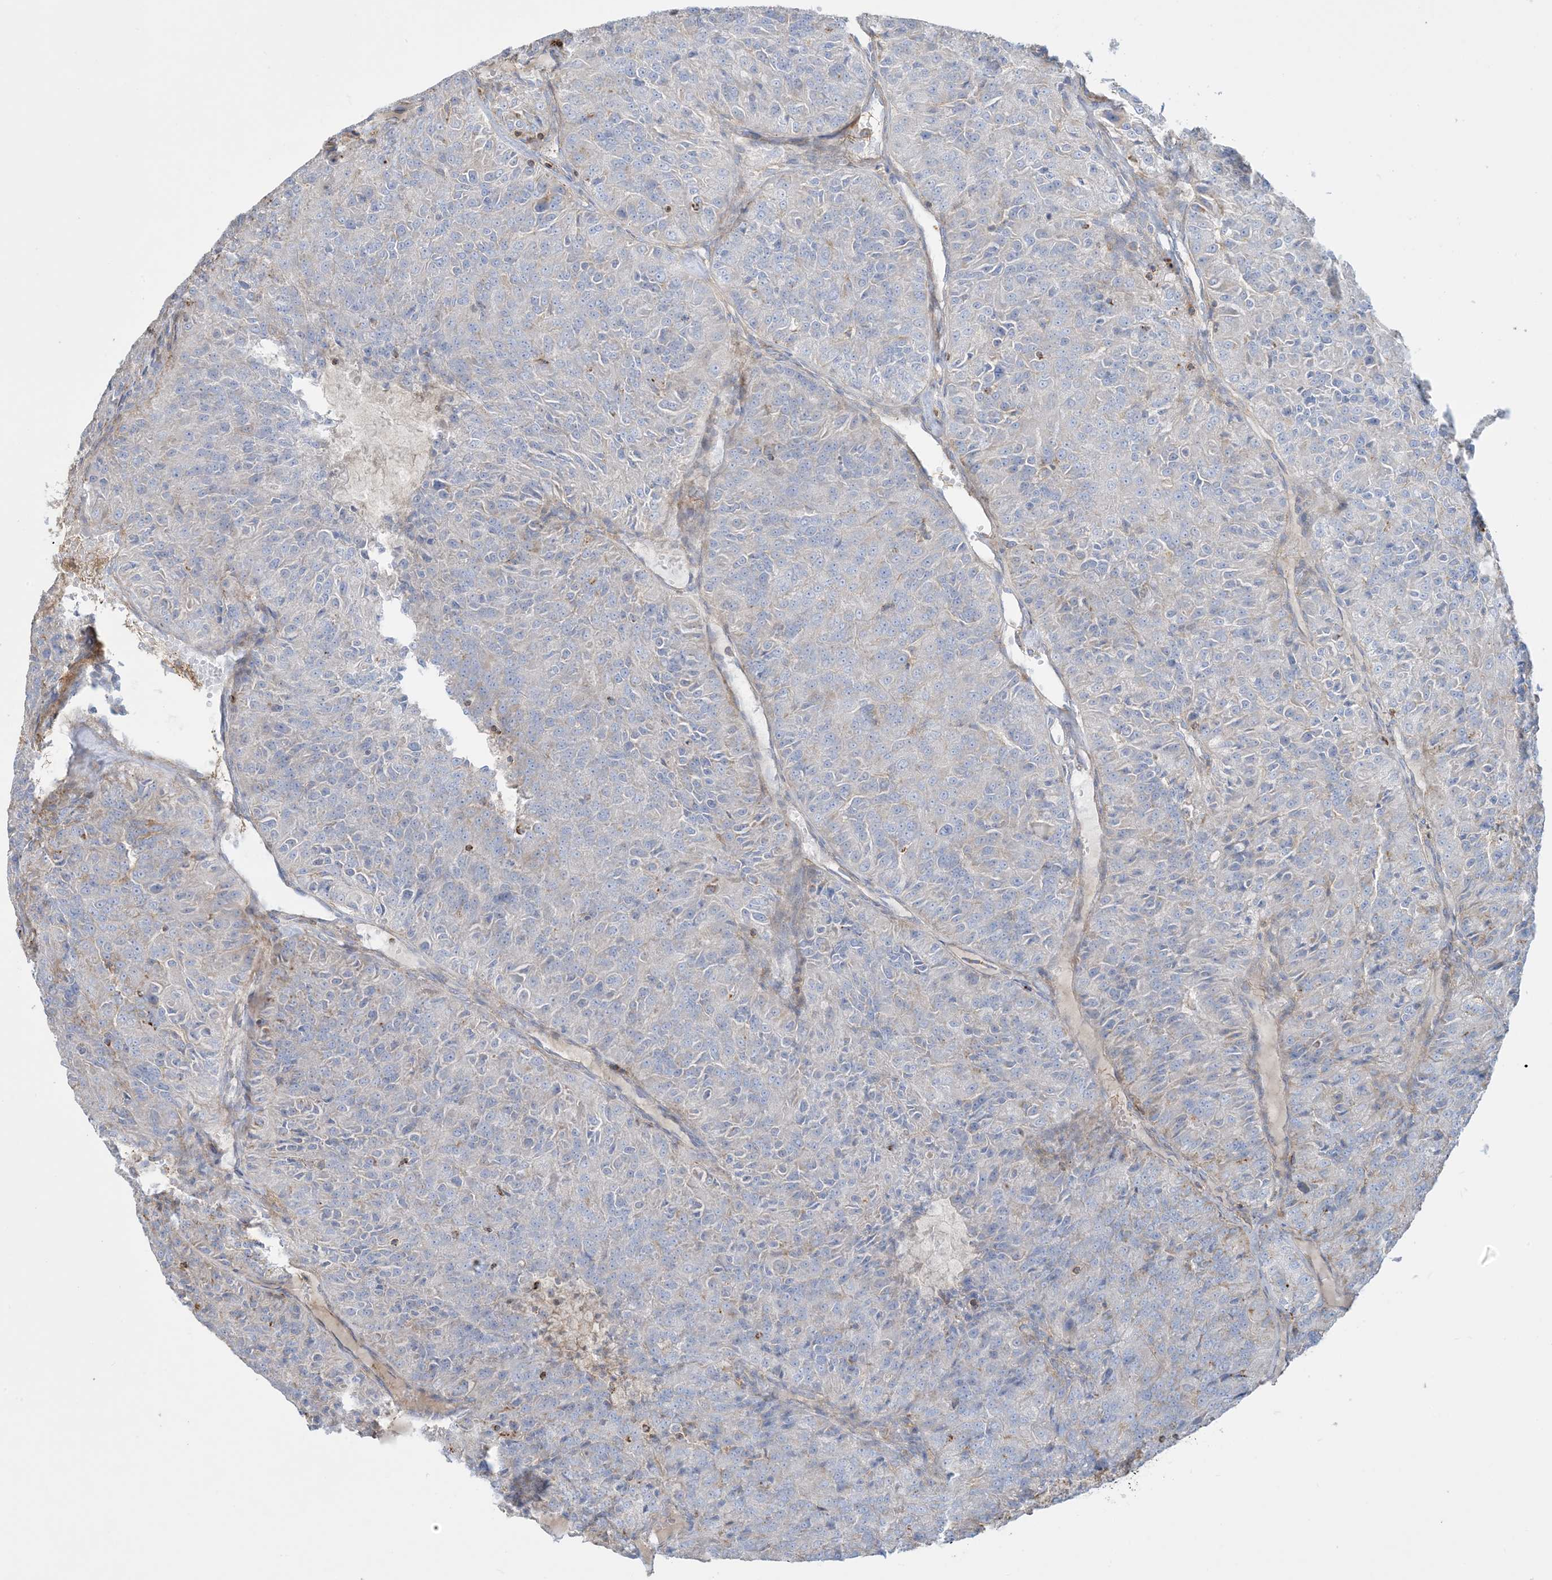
{"staining": {"intensity": "negative", "quantity": "none", "location": "none"}, "tissue": "renal cancer", "cell_type": "Tumor cells", "image_type": "cancer", "snomed": [{"axis": "morphology", "description": "Adenocarcinoma, NOS"}, {"axis": "topography", "description": "Kidney"}], "caption": "Immunohistochemistry photomicrograph of neoplastic tissue: renal cancer stained with DAB (3,3'-diaminobenzidine) shows no significant protein staining in tumor cells.", "gene": "GTF3C2", "patient": {"sex": "female", "age": 63}}